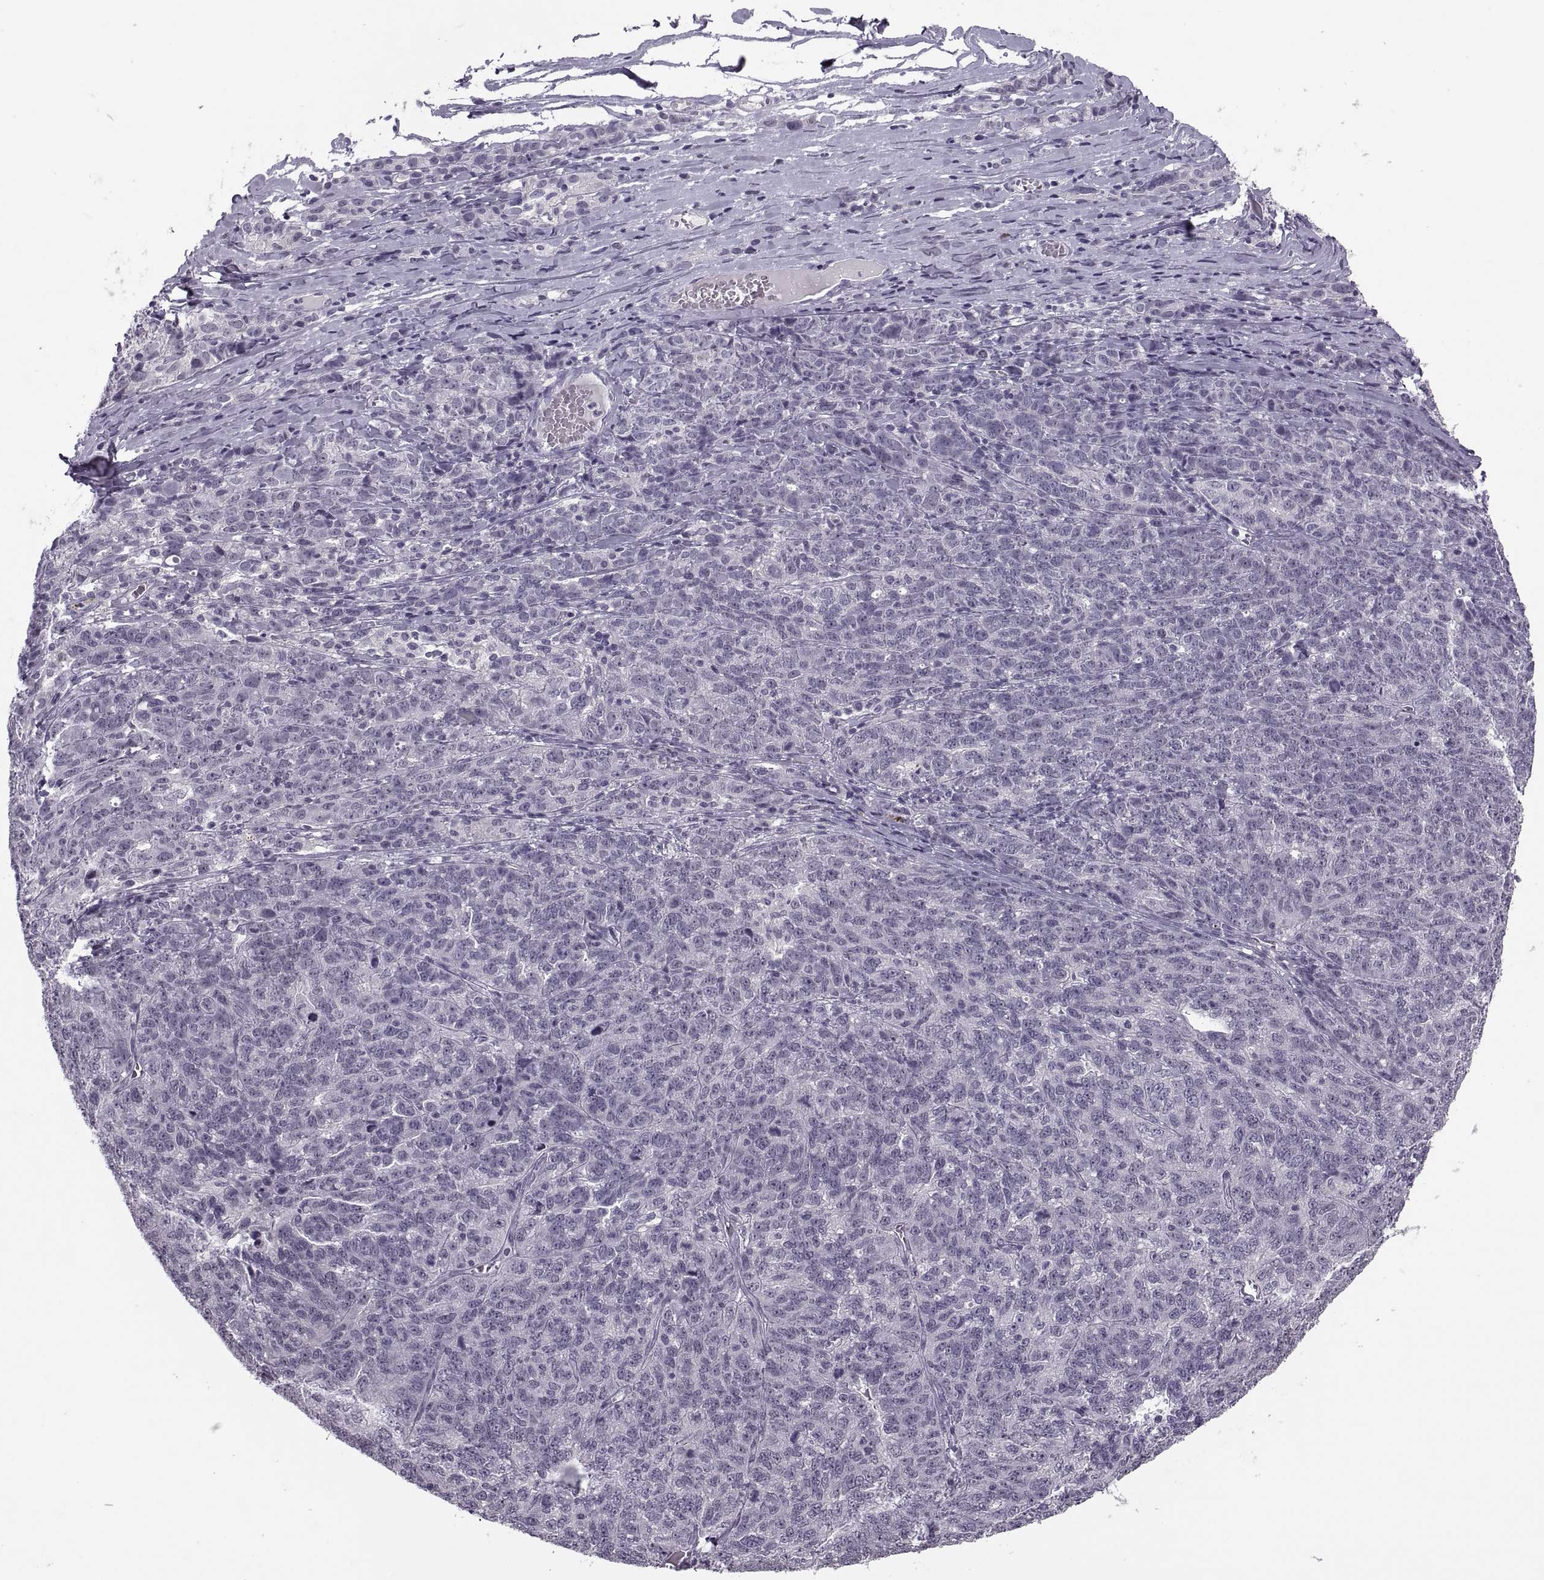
{"staining": {"intensity": "negative", "quantity": "none", "location": "none"}, "tissue": "ovarian cancer", "cell_type": "Tumor cells", "image_type": "cancer", "snomed": [{"axis": "morphology", "description": "Cystadenocarcinoma, serous, NOS"}, {"axis": "topography", "description": "Ovary"}], "caption": "Immunohistochemistry photomicrograph of ovarian cancer stained for a protein (brown), which reveals no staining in tumor cells. Nuclei are stained in blue.", "gene": "PAGE5", "patient": {"sex": "female", "age": 71}}